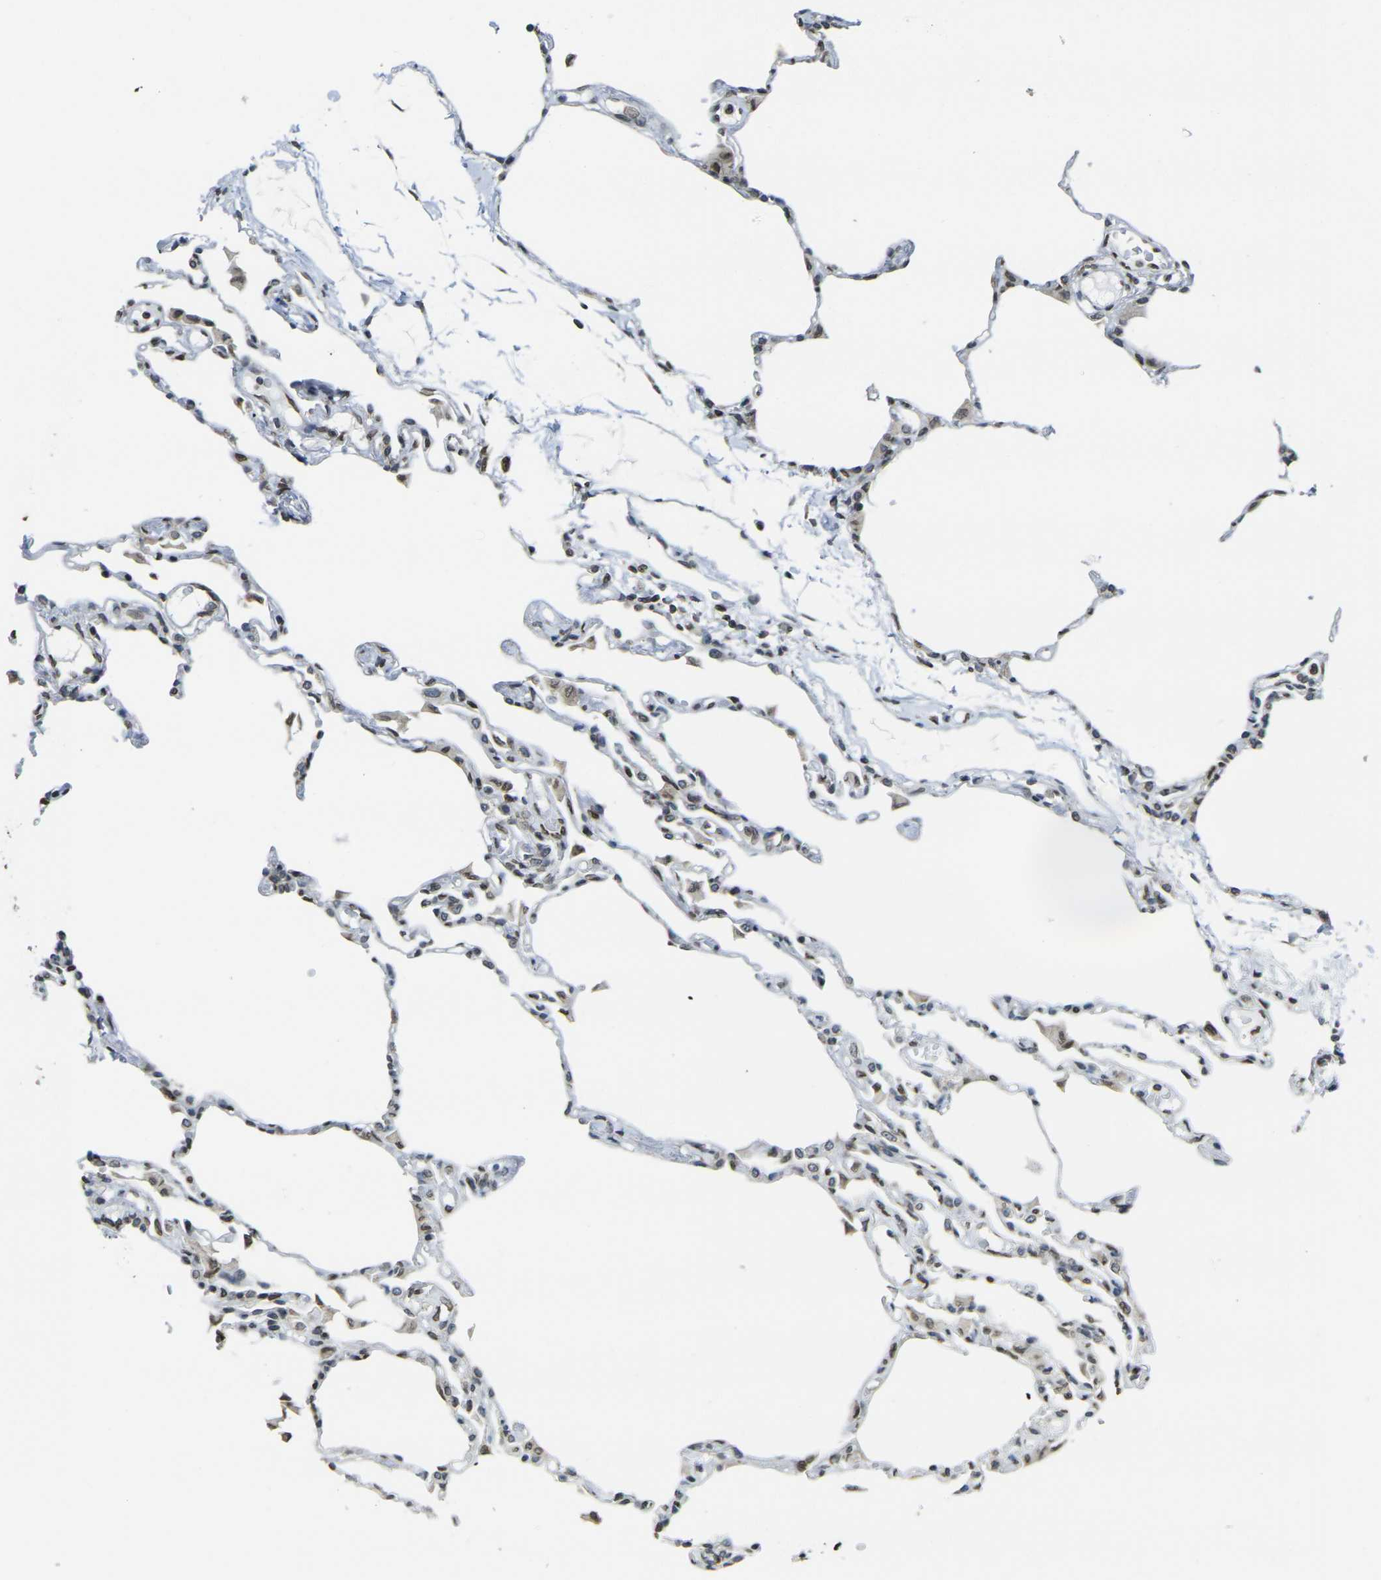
{"staining": {"intensity": "moderate", "quantity": "25%-75%", "location": "nuclear"}, "tissue": "lung", "cell_type": "Alveolar cells", "image_type": "normal", "snomed": [{"axis": "morphology", "description": "Normal tissue, NOS"}, {"axis": "topography", "description": "Lung"}], "caption": "Protein staining displays moderate nuclear staining in about 25%-75% of alveolar cells in benign lung. The staining is performed using DAB (3,3'-diaminobenzidine) brown chromogen to label protein expression. The nuclei are counter-stained blue using hematoxylin.", "gene": "BRDT", "patient": {"sex": "female", "age": 49}}